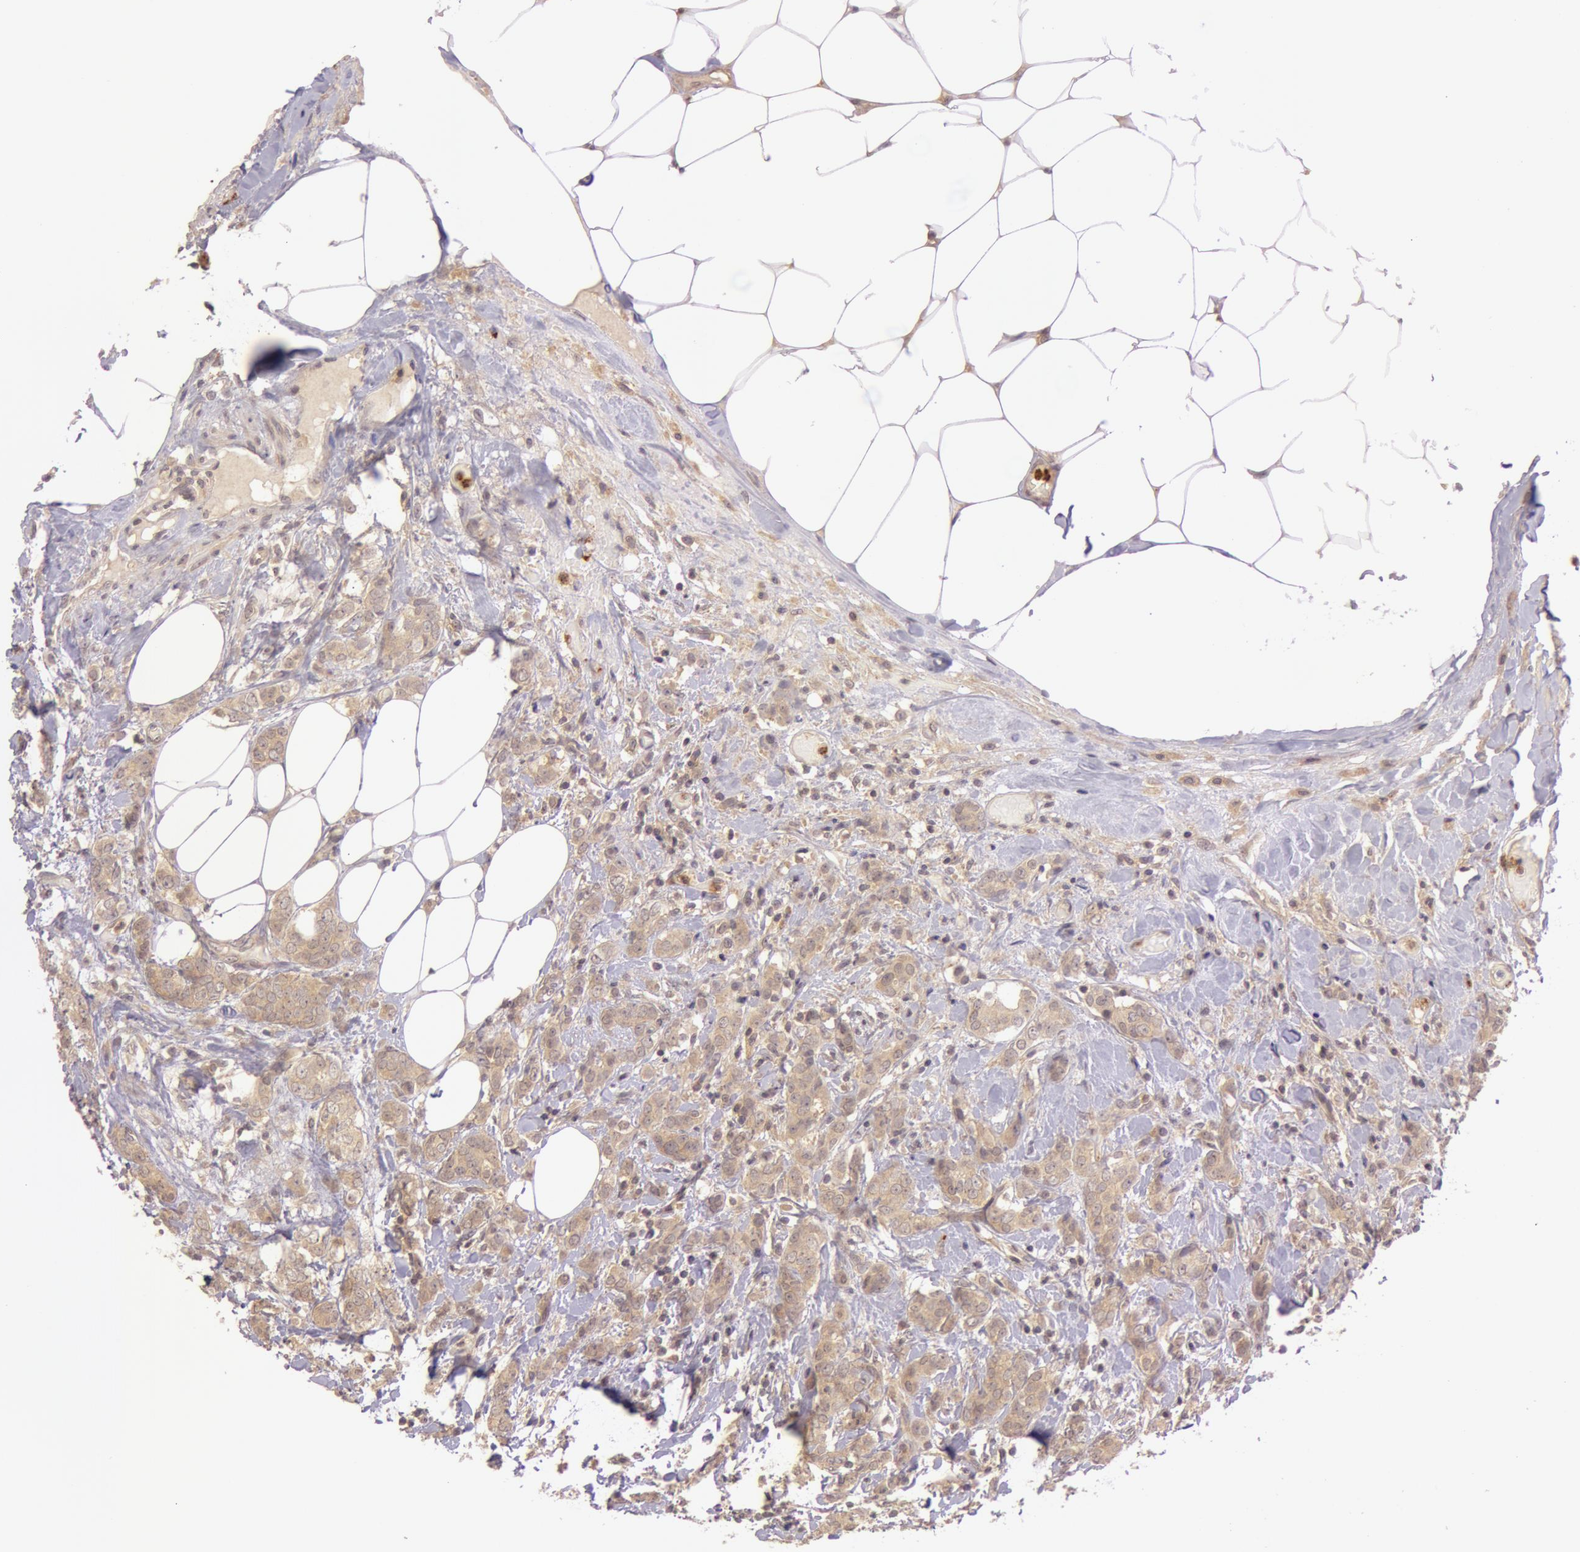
{"staining": {"intensity": "moderate", "quantity": ">75%", "location": "cytoplasmic/membranous"}, "tissue": "breast cancer", "cell_type": "Tumor cells", "image_type": "cancer", "snomed": [{"axis": "morphology", "description": "Duct carcinoma"}, {"axis": "topography", "description": "Breast"}], "caption": "This is a micrograph of IHC staining of breast cancer (invasive ductal carcinoma), which shows moderate expression in the cytoplasmic/membranous of tumor cells.", "gene": "ATG2B", "patient": {"sex": "female", "age": 53}}